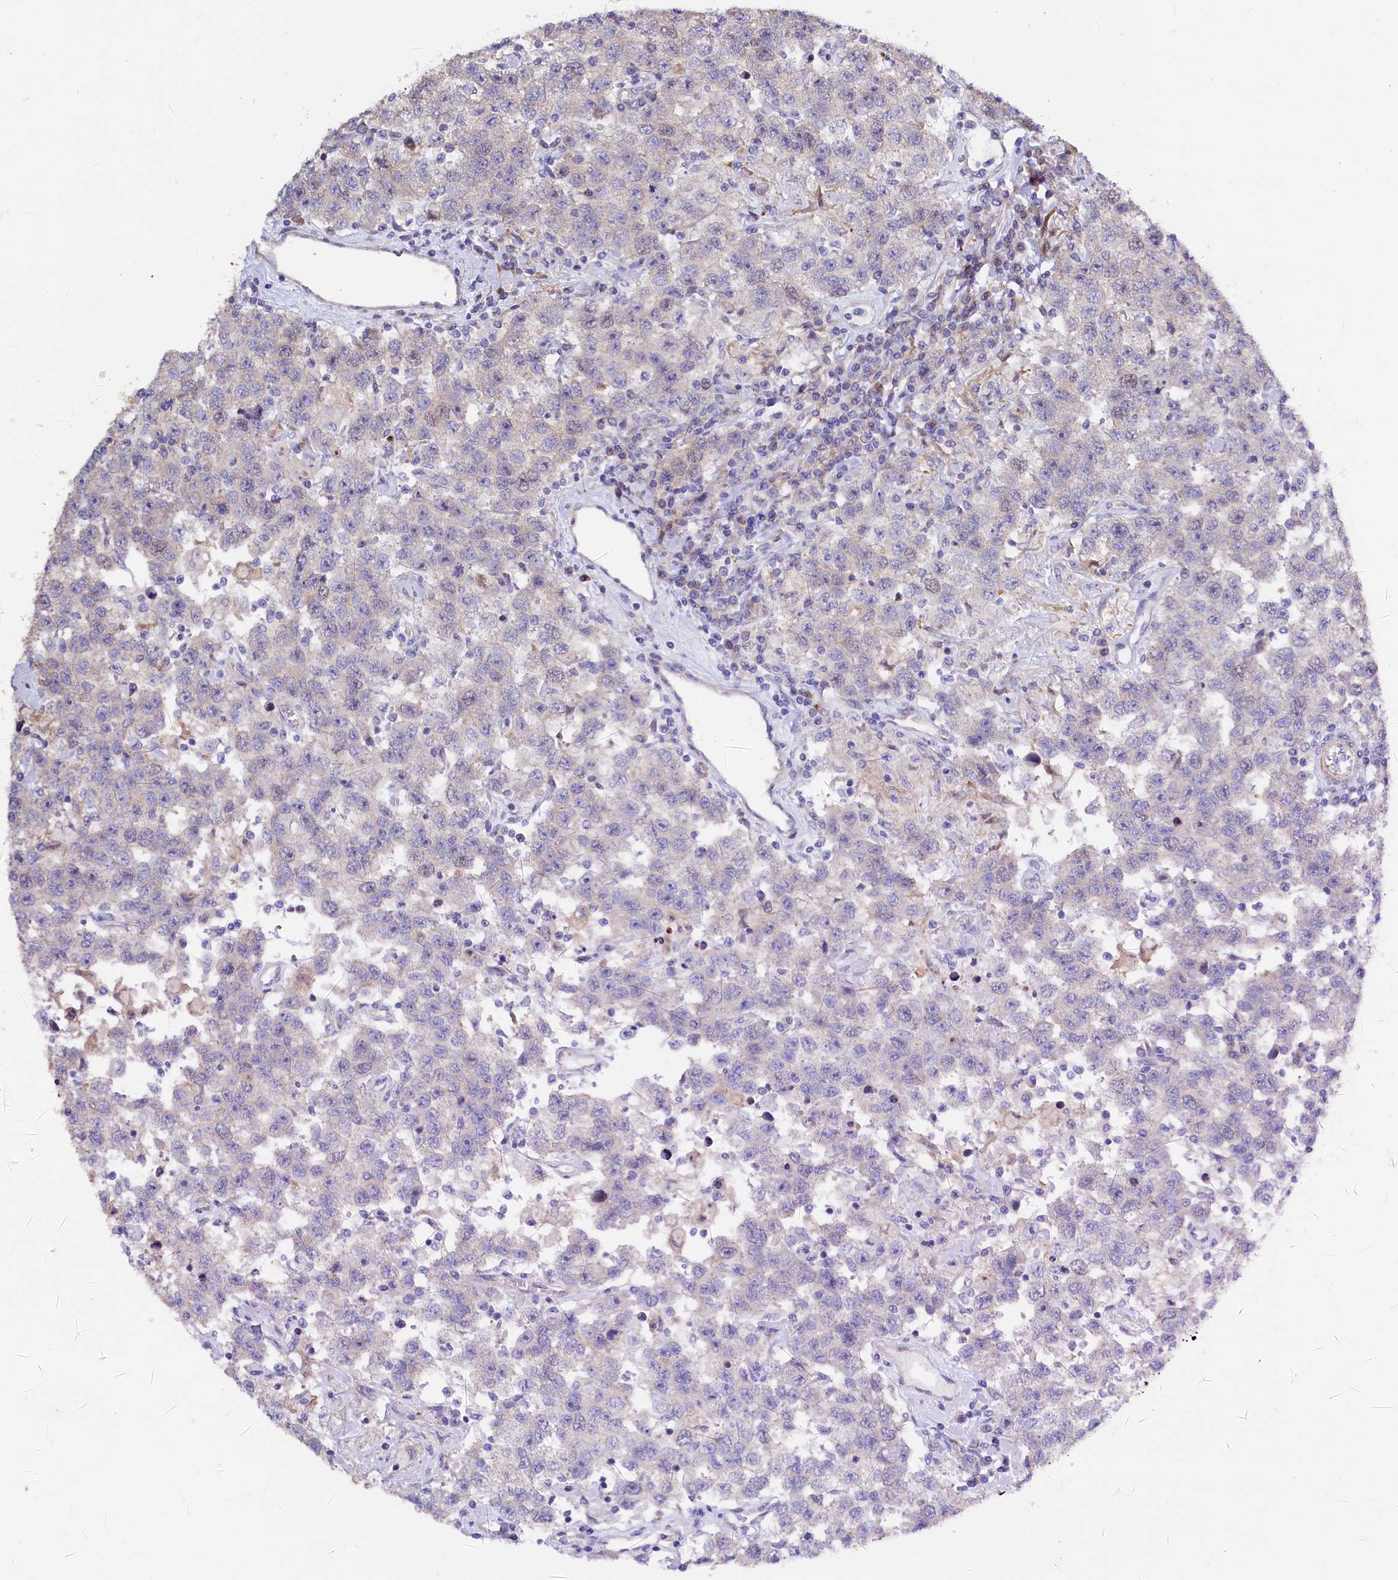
{"staining": {"intensity": "negative", "quantity": "none", "location": "none"}, "tissue": "testis cancer", "cell_type": "Tumor cells", "image_type": "cancer", "snomed": [{"axis": "morphology", "description": "Seminoma, NOS"}, {"axis": "topography", "description": "Testis"}], "caption": "DAB (3,3'-diaminobenzidine) immunohistochemical staining of human testis cancer shows no significant expression in tumor cells. Brightfield microscopy of immunohistochemistry (IHC) stained with DAB (brown) and hematoxylin (blue), captured at high magnification.", "gene": "WNT8A", "patient": {"sex": "male", "age": 41}}